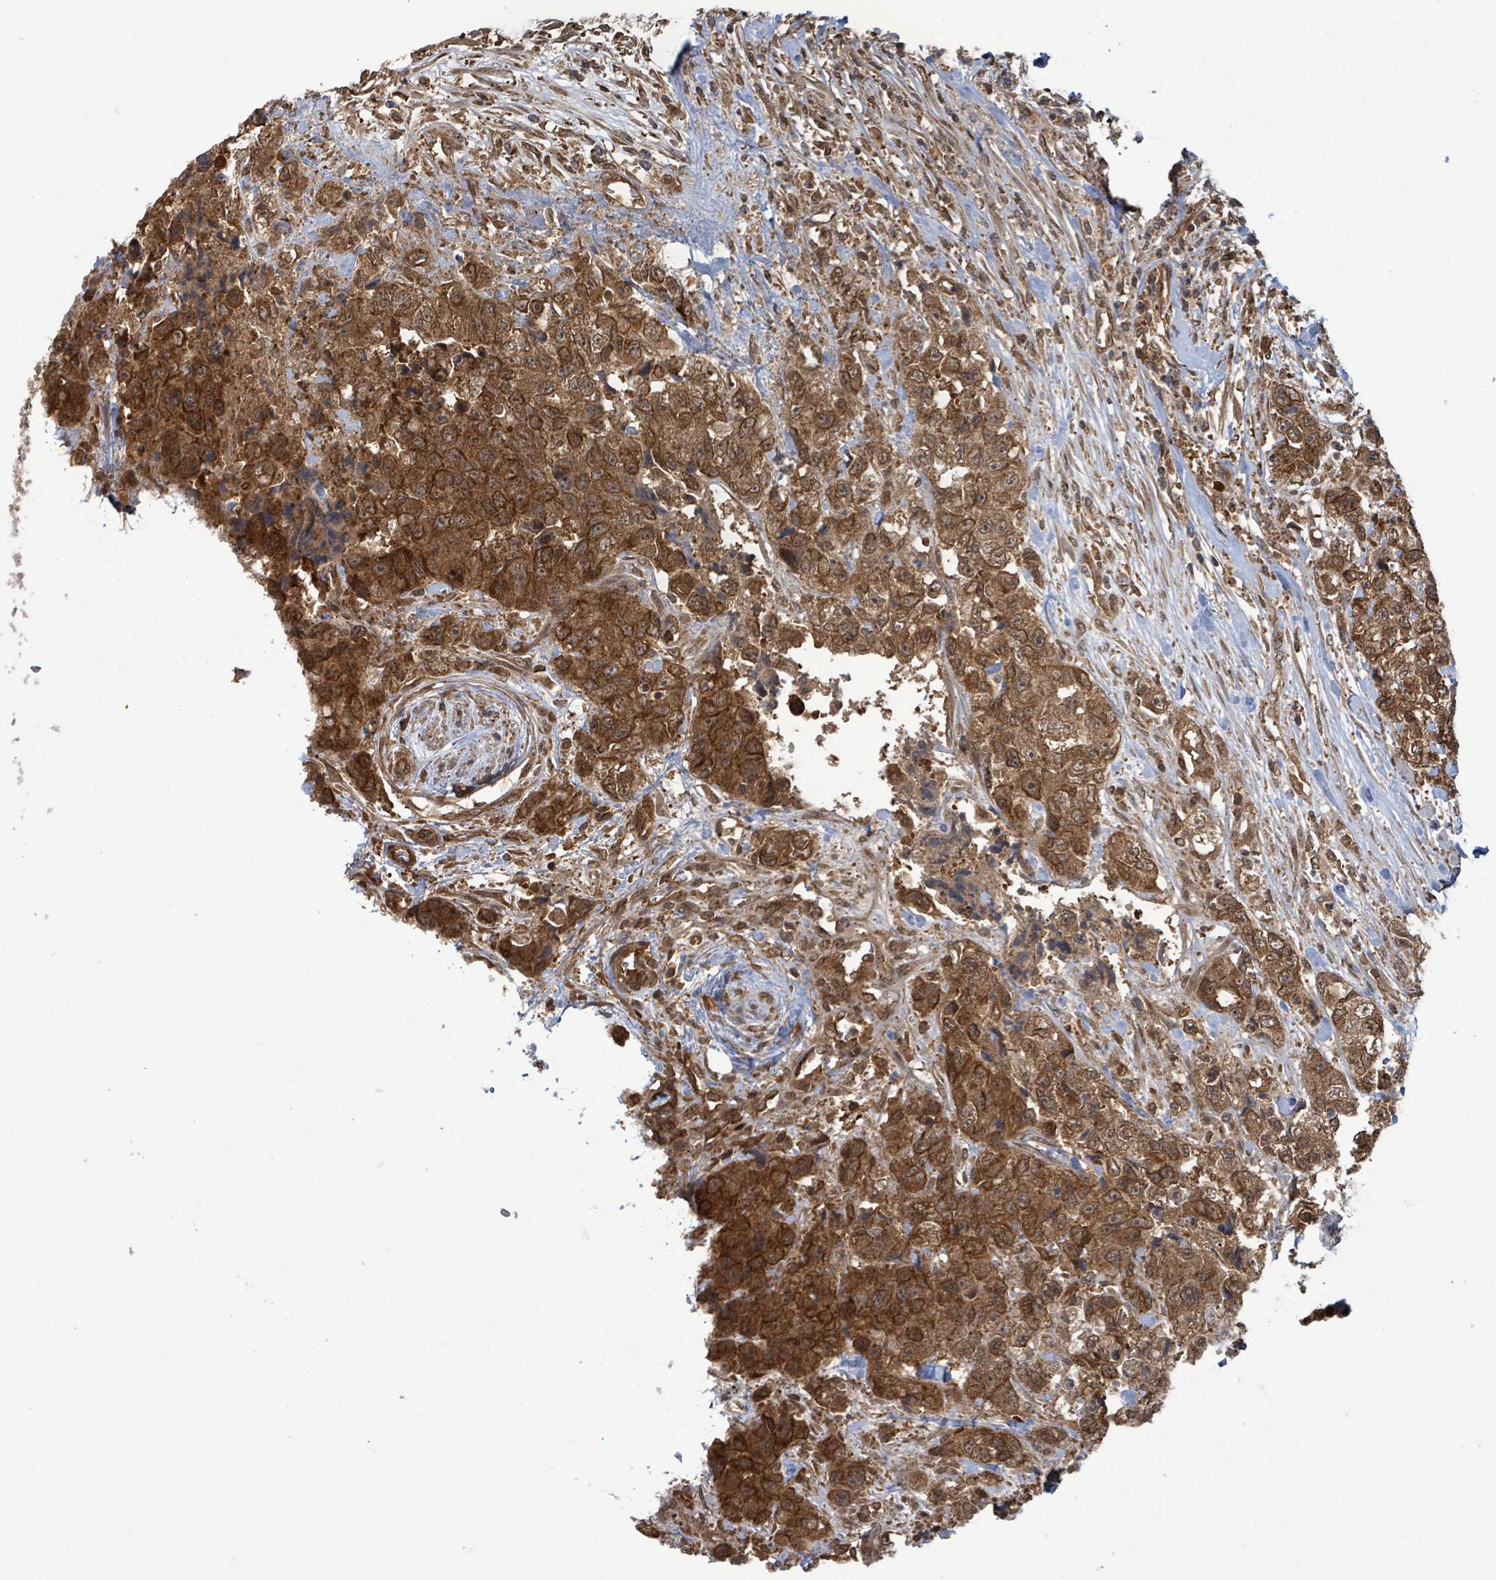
{"staining": {"intensity": "strong", "quantity": ">75%", "location": "cytoplasmic/membranous"}, "tissue": "urothelial cancer", "cell_type": "Tumor cells", "image_type": "cancer", "snomed": [{"axis": "morphology", "description": "Urothelial carcinoma, High grade"}, {"axis": "topography", "description": "Urinary bladder"}], "caption": "Urothelial cancer stained for a protein (brown) reveals strong cytoplasmic/membranous positive expression in approximately >75% of tumor cells.", "gene": "KLC1", "patient": {"sex": "female", "age": 78}}